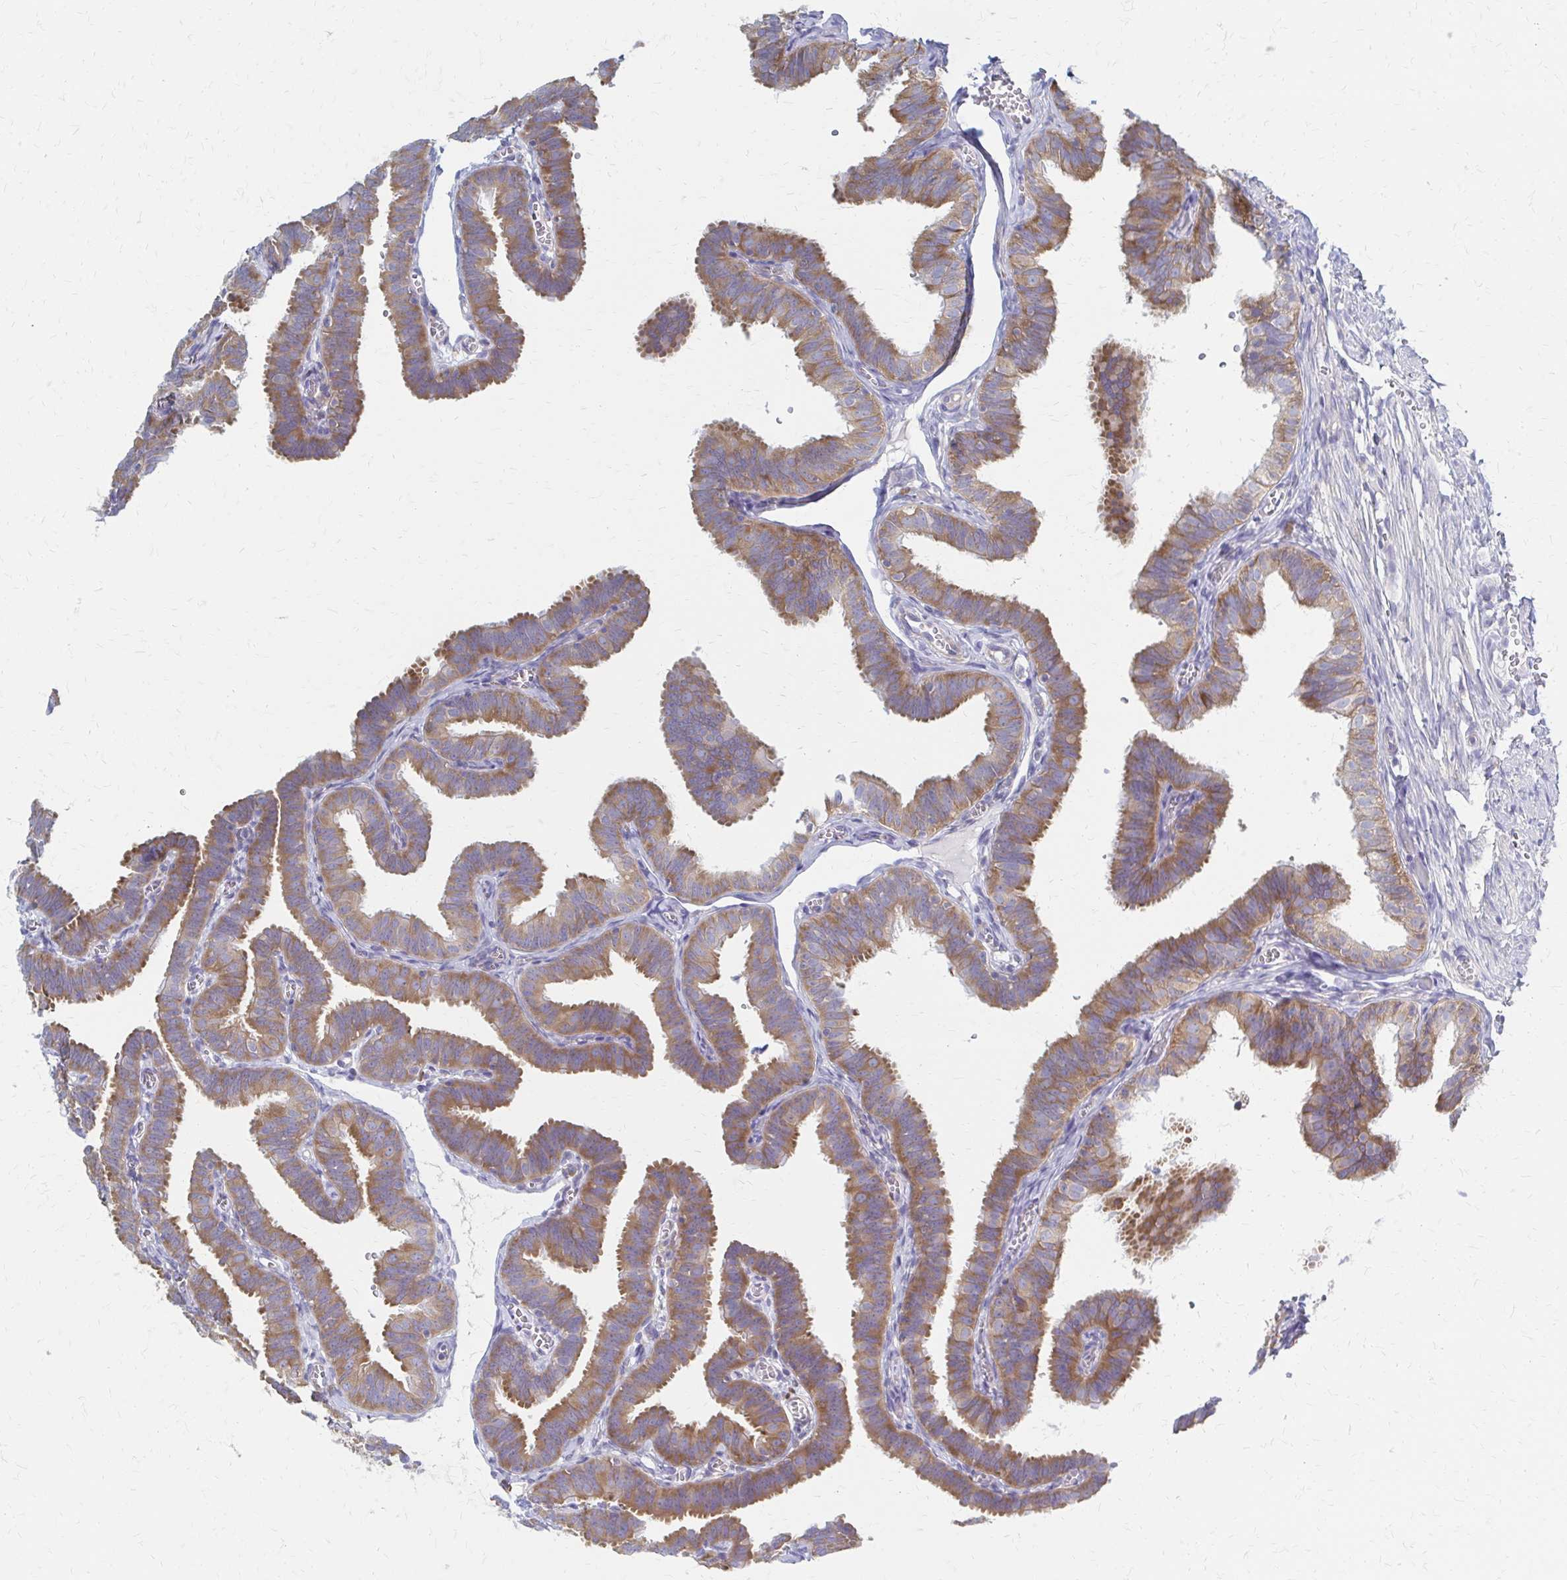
{"staining": {"intensity": "moderate", "quantity": ">75%", "location": "cytoplasmic/membranous"}, "tissue": "fallopian tube", "cell_type": "Glandular cells", "image_type": "normal", "snomed": [{"axis": "morphology", "description": "Normal tissue, NOS"}, {"axis": "topography", "description": "Fallopian tube"}], "caption": "High-power microscopy captured an IHC histopathology image of normal fallopian tube, revealing moderate cytoplasmic/membranous expression in approximately >75% of glandular cells.", "gene": "RPL27A", "patient": {"sex": "female", "age": 25}}